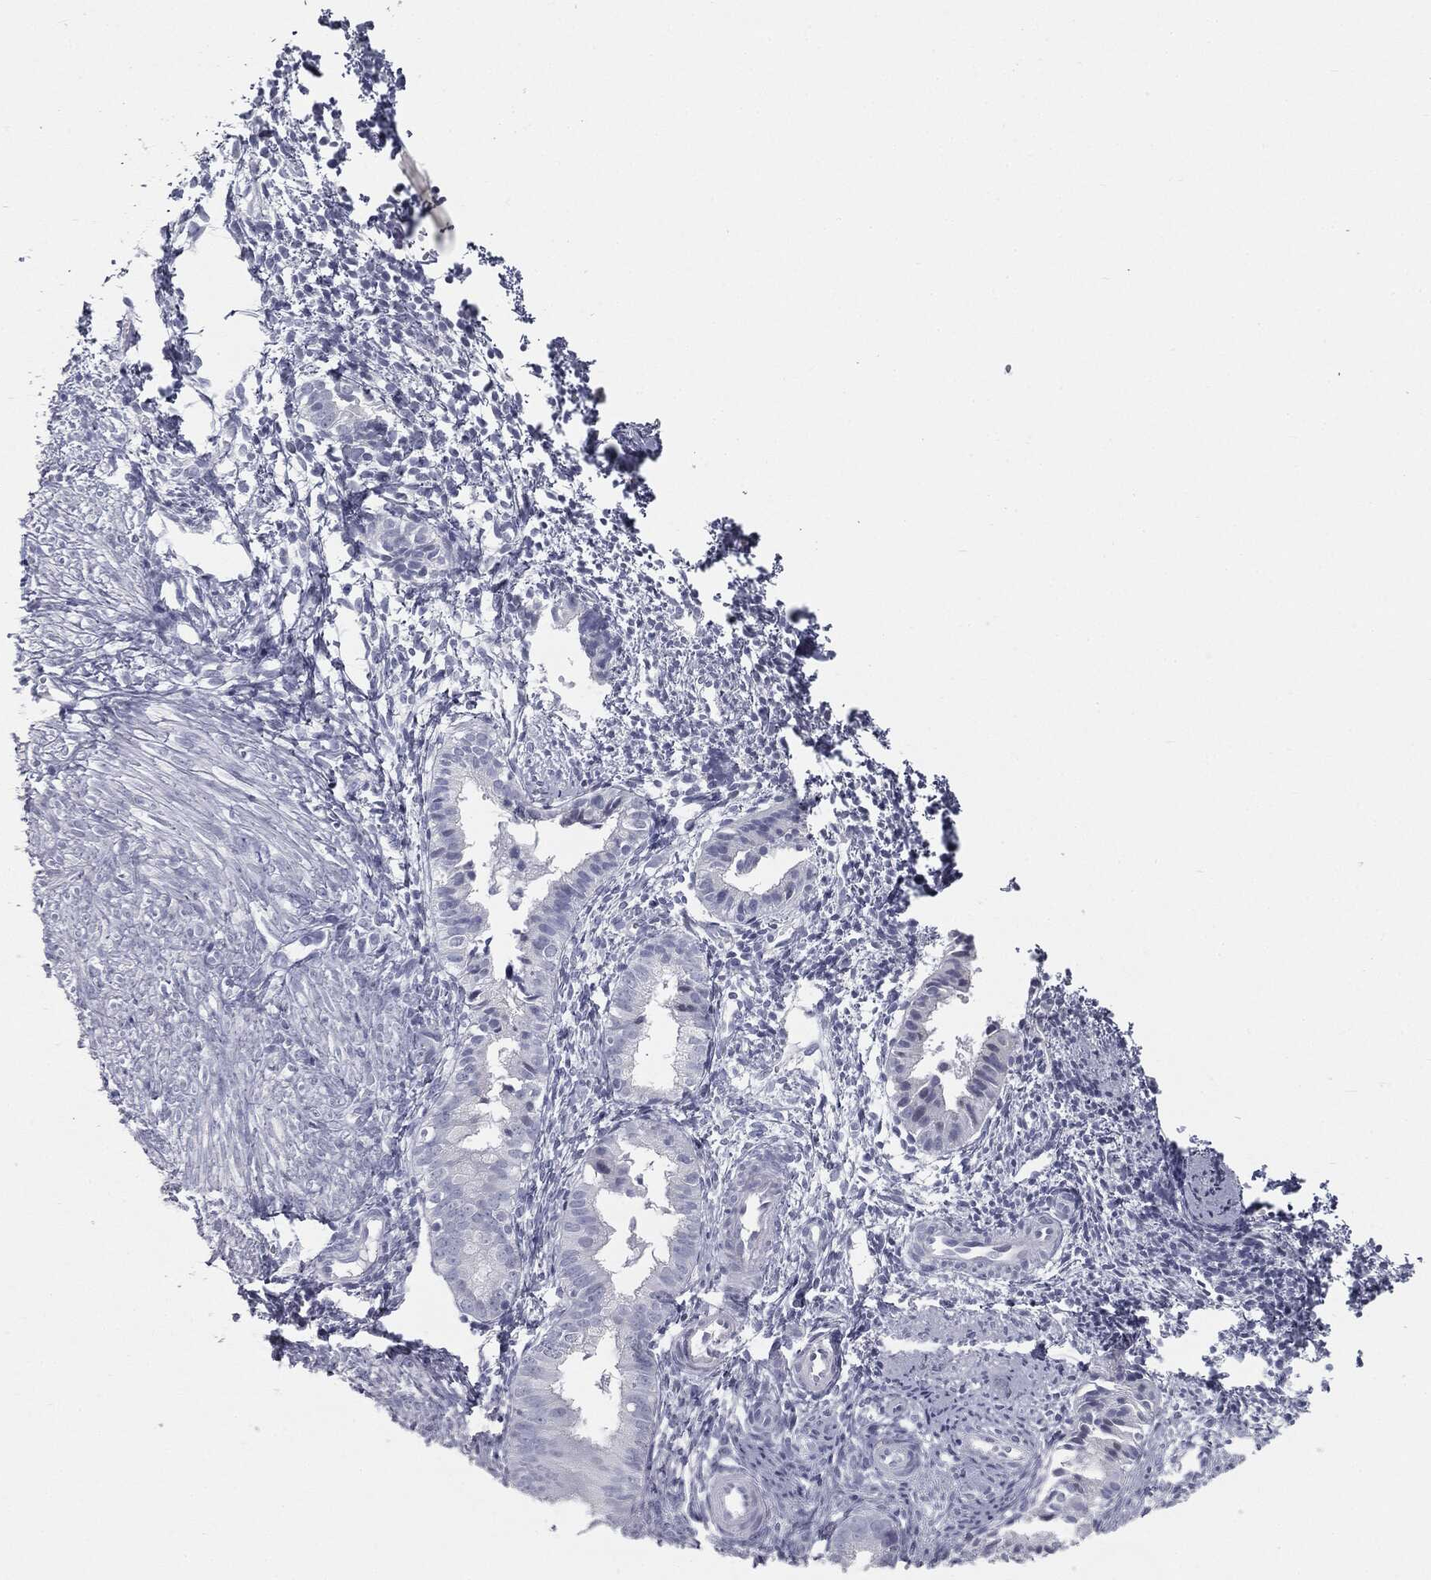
{"staining": {"intensity": "negative", "quantity": "none", "location": "none"}, "tissue": "endometrium", "cell_type": "Cells in endometrial stroma", "image_type": "normal", "snomed": [{"axis": "morphology", "description": "Normal tissue, NOS"}, {"axis": "topography", "description": "Endometrium"}], "caption": "An immunohistochemistry (IHC) micrograph of unremarkable endometrium is shown. There is no staining in cells in endometrial stroma of endometrium. (DAB immunohistochemistry visualized using brightfield microscopy, high magnification).", "gene": "TPO", "patient": {"sex": "female", "age": 47}}